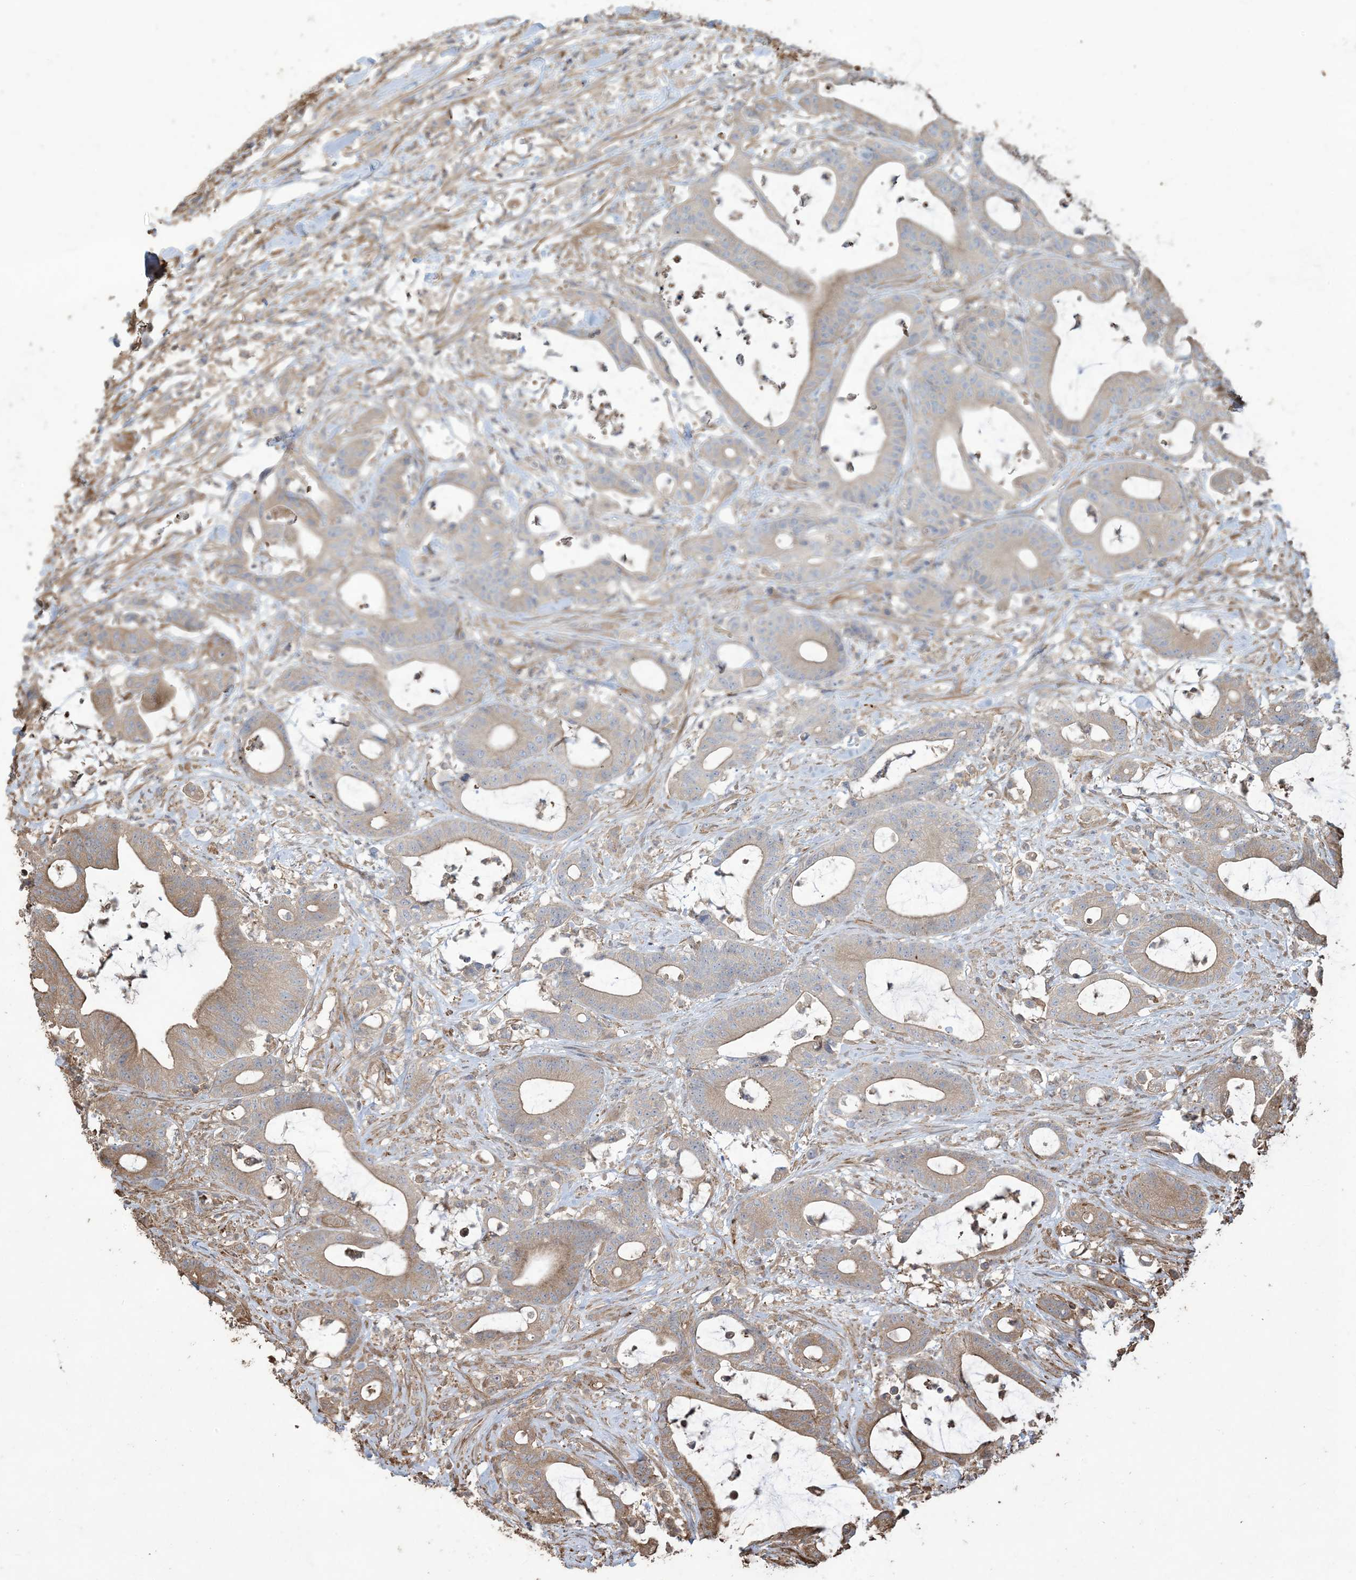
{"staining": {"intensity": "weak", "quantity": "25%-75%", "location": "cytoplasmic/membranous"}, "tissue": "colorectal cancer", "cell_type": "Tumor cells", "image_type": "cancer", "snomed": [{"axis": "morphology", "description": "Adenocarcinoma, NOS"}, {"axis": "topography", "description": "Colon"}], "caption": "Colorectal cancer tissue shows weak cytoplasmic/membranous expression in approximately 25%-75% of tumor cells, visualized by immunohistochemistry. The staining was performed using DAB (3,3'-diaminobenzidine), with brown indicating positive protein expression. Nuclei are stained blue with hematoxylin.", "gene": "KLHL18", "patient": {"sex": "female", "age": 84}}